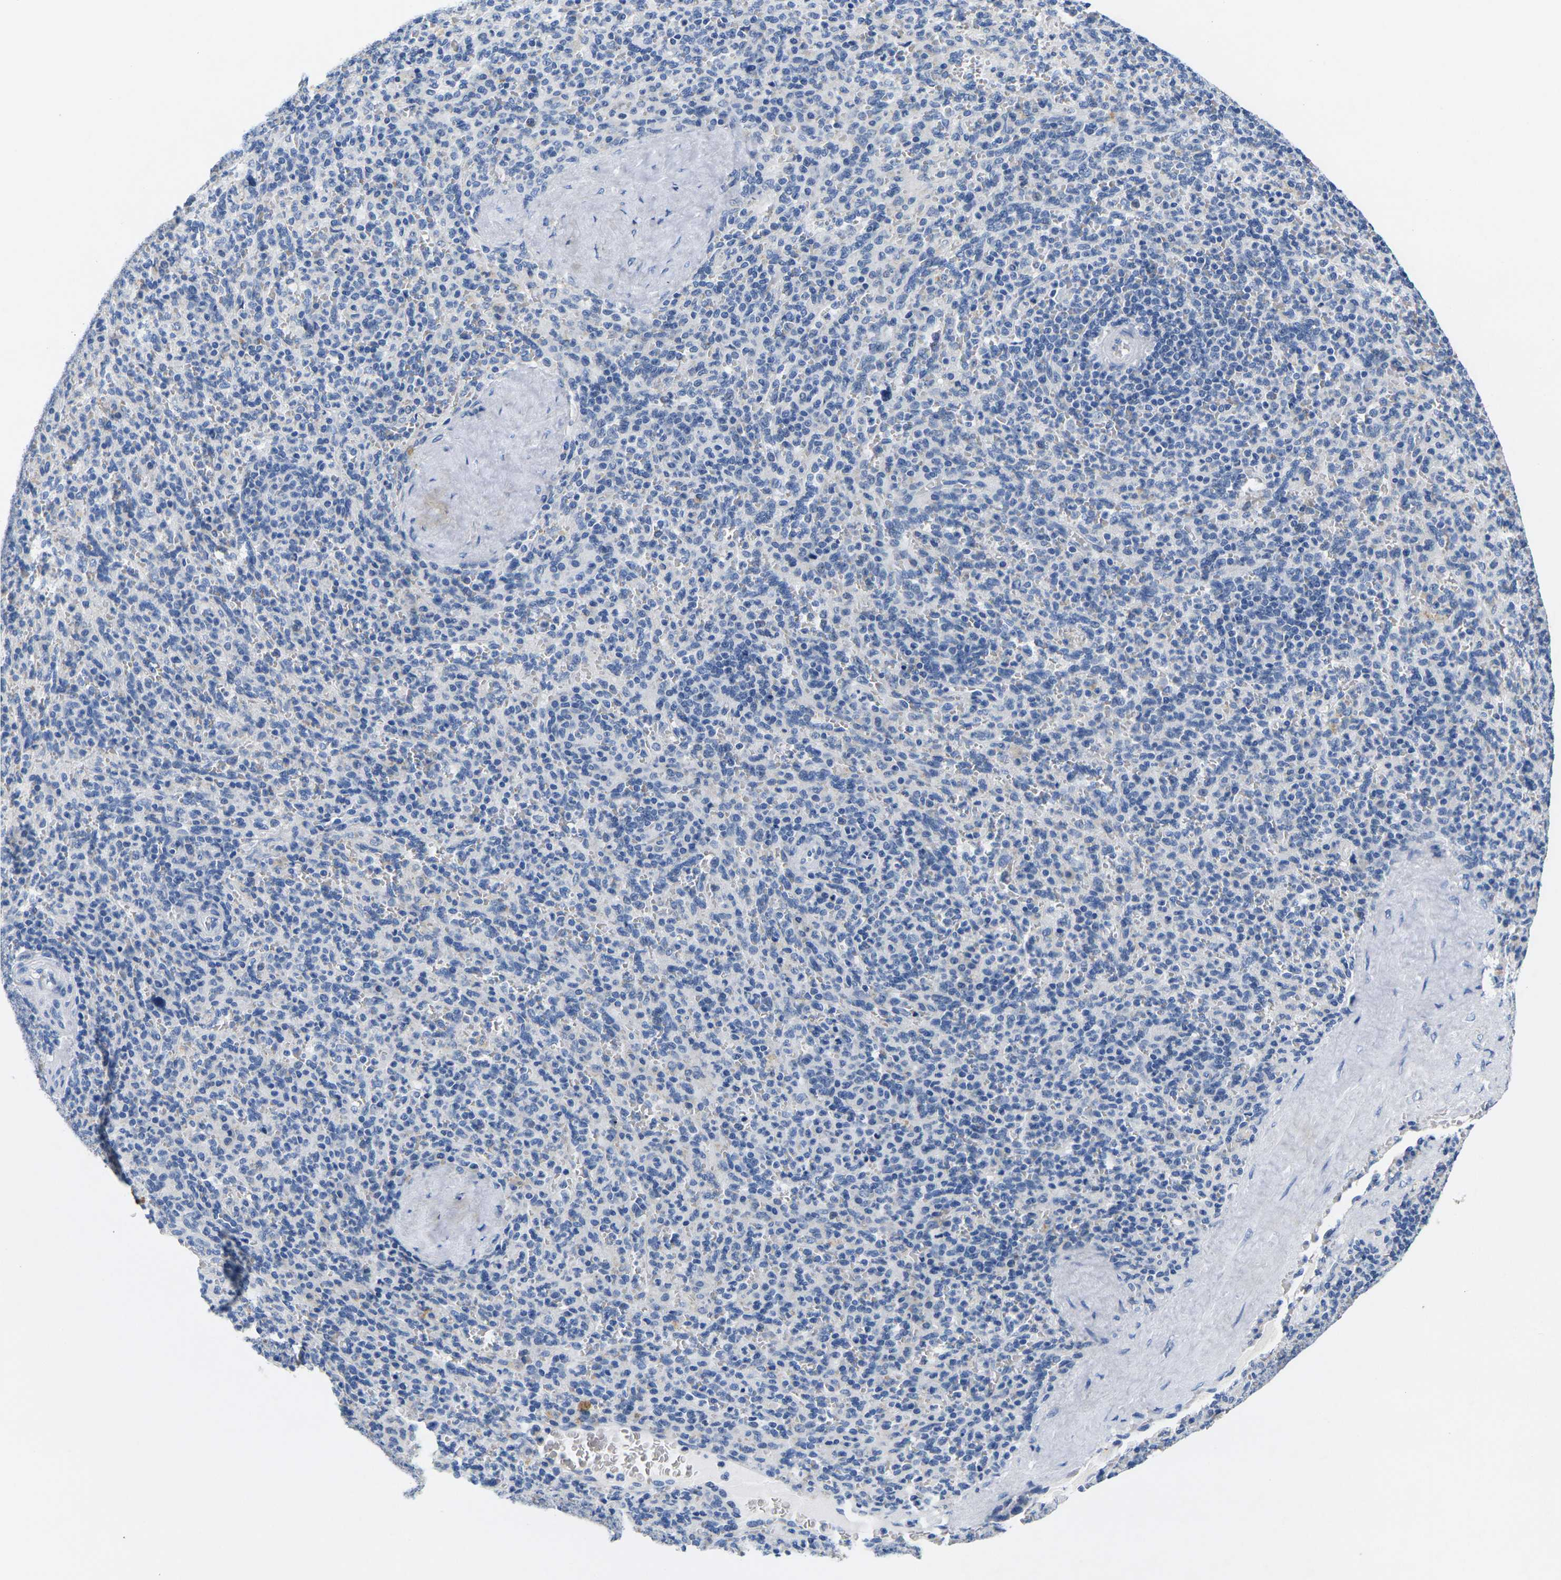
{"staining": {"intensity": "negative", "quantity": "none", "location": "none"}, "tissue": "spleen", "cell_type": "Cells in red pulp", "image_type": "normal", "snomed": [{"axis": "morphology", "description": "Normal tissue, NOS"}, {"axis": "topography", "description": "Spleen"}], "caption": "Protein analysis of normal spleen reveals no significant expression in cells in red pulp. (IHC, brightfield microscopy, high magnification).", "gene": "NOCT", "patient": {"sex": "male", "age": 36}}